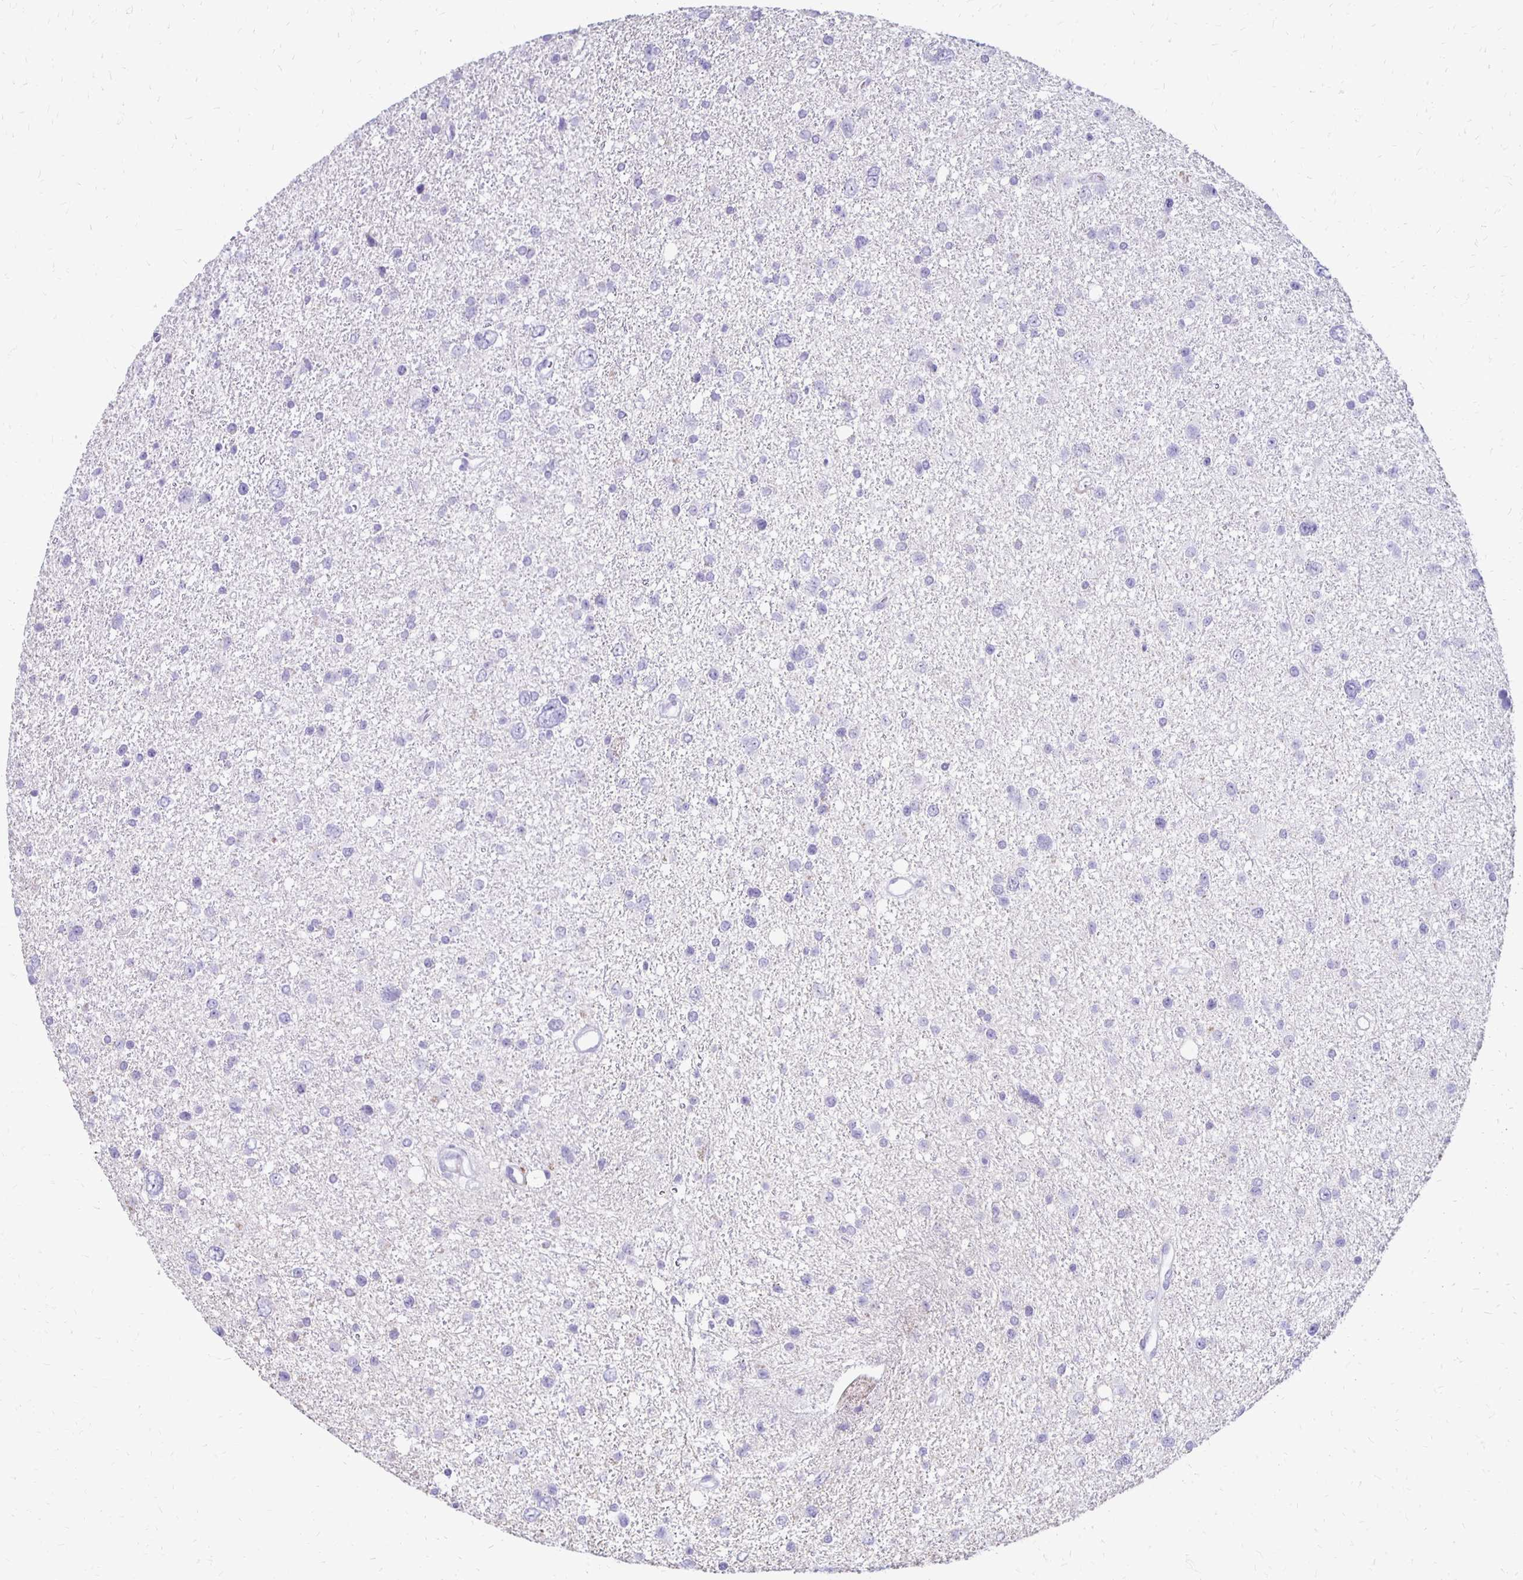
{"staining": {"intensity": "negative", "quantity": "none", "location": "none"}, "tissue": "glioma", "cell_type": "Tumor cells", "image_type": "cancer", "snomed": [{"axis": "morphology", "description": "Glioma, malignant, Low grade"}, {"axis": "topography", "description": "Brain"}], "caption": "Immunohistochemical staining of malignant low-grade glioma demonstrates no significant positivity in tumor cells.", "gene": "RYR1", "patient": {"sex": "female", "age": 55}}